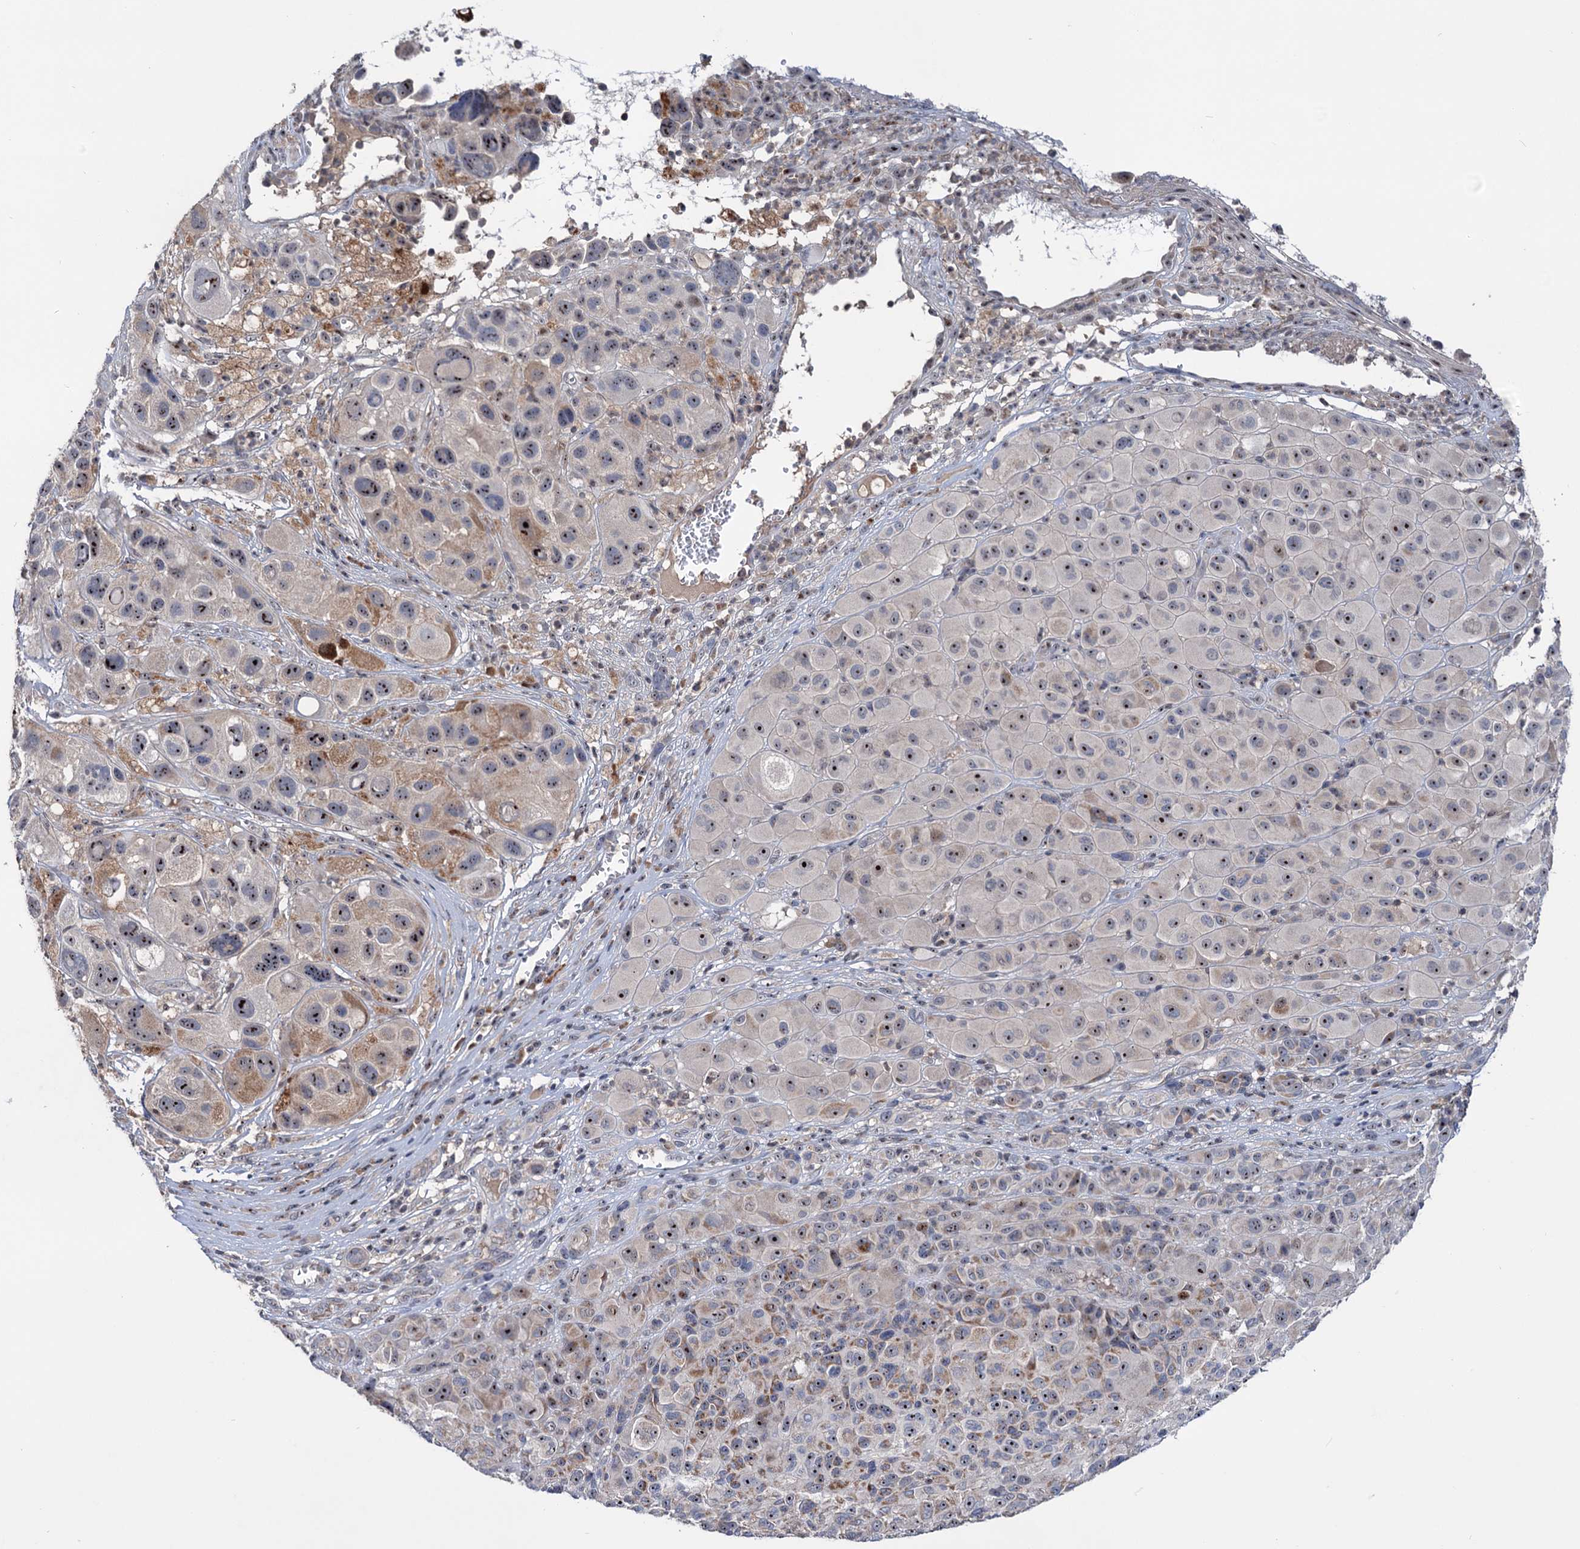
{"staining": {"intensity": "moderate", "quantity": ">75%", "location": "cytoplasmic/membranous,nuclear"}, "tissue": "melanoma", "cell_type": "Tumor cells", "image_type": "cancer", "snomed": [{"axis": "morphology", "description": "Malignant melanoma, NOS"}, {"axis": "topography", "description": "Skin of trunk"}], "caption": "Brown immunohistochemical staining in human melanoma exhibits moderate cytoplasmic/membranous and nuclear positivity in about >75% of tumor cells. Using DAB (brown) and hematoxylin (blue) stains, captured at high magnification using brightfield microscopy.", "gene": "HTR3B", "patient": {"sex": "male", "age": 71}}